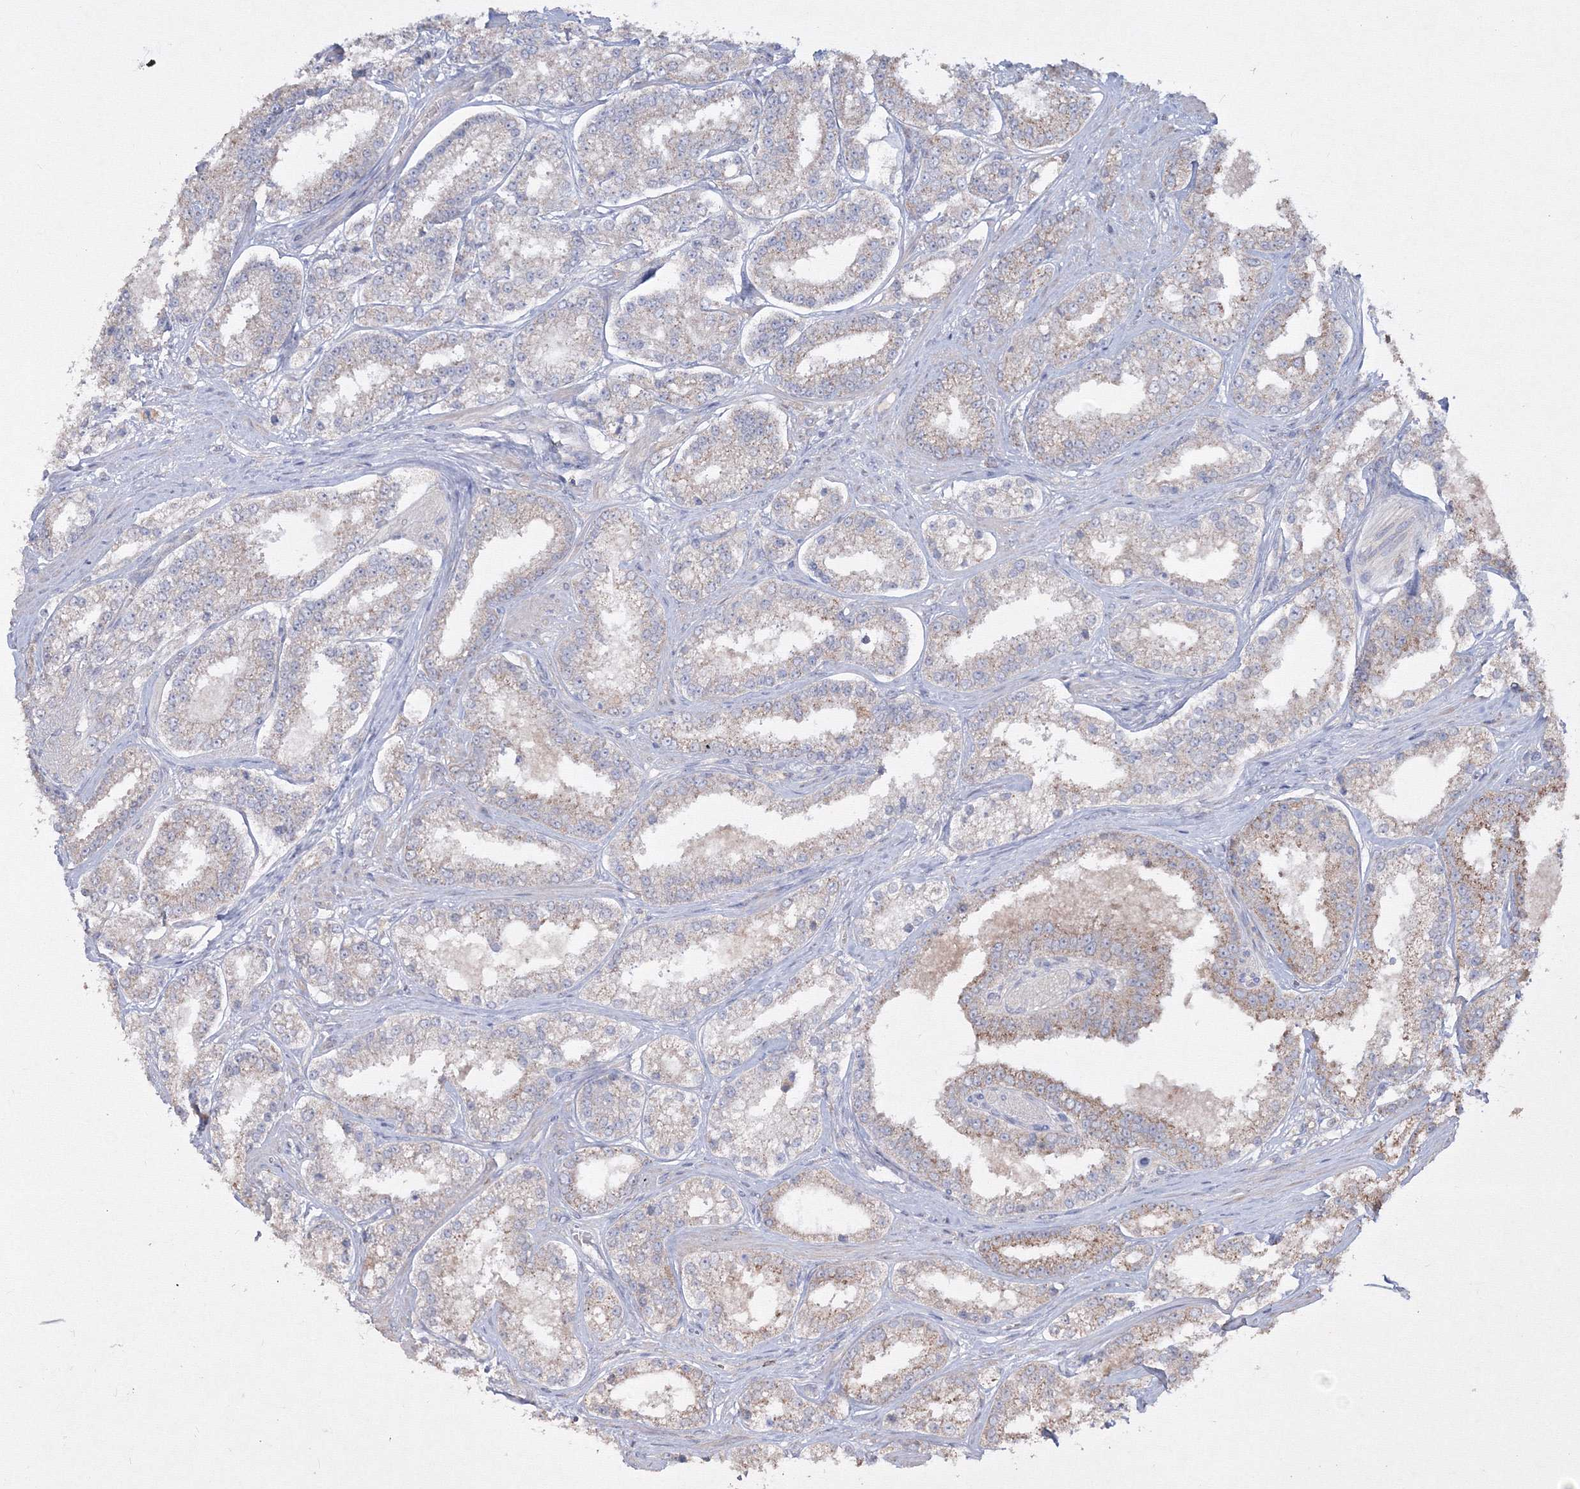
{"staining": {"intensity": "weak", "quantity": "<25%", "location": "cytoplasmic/membranous"}, "tissue": "prostate cancer", "cell_type": "Tumor cells", "image_type": "cancer", "snomed": [{"axis": "morphology", "description": "Normal tissue, NOS"}, {"axis": "morphology", "description": "Adenocarcinoma, High grade"}, {"axis": "topography", "description": "Prostate"}], "caption": "A high-resolution image shows immunohistochemistry staining of prostate adenocarcinoma (high-grade), which exhibits no significant positivity in tumor cells.", "gene": "GRSF1", "patient": {"sex": "male", "age": 83}}